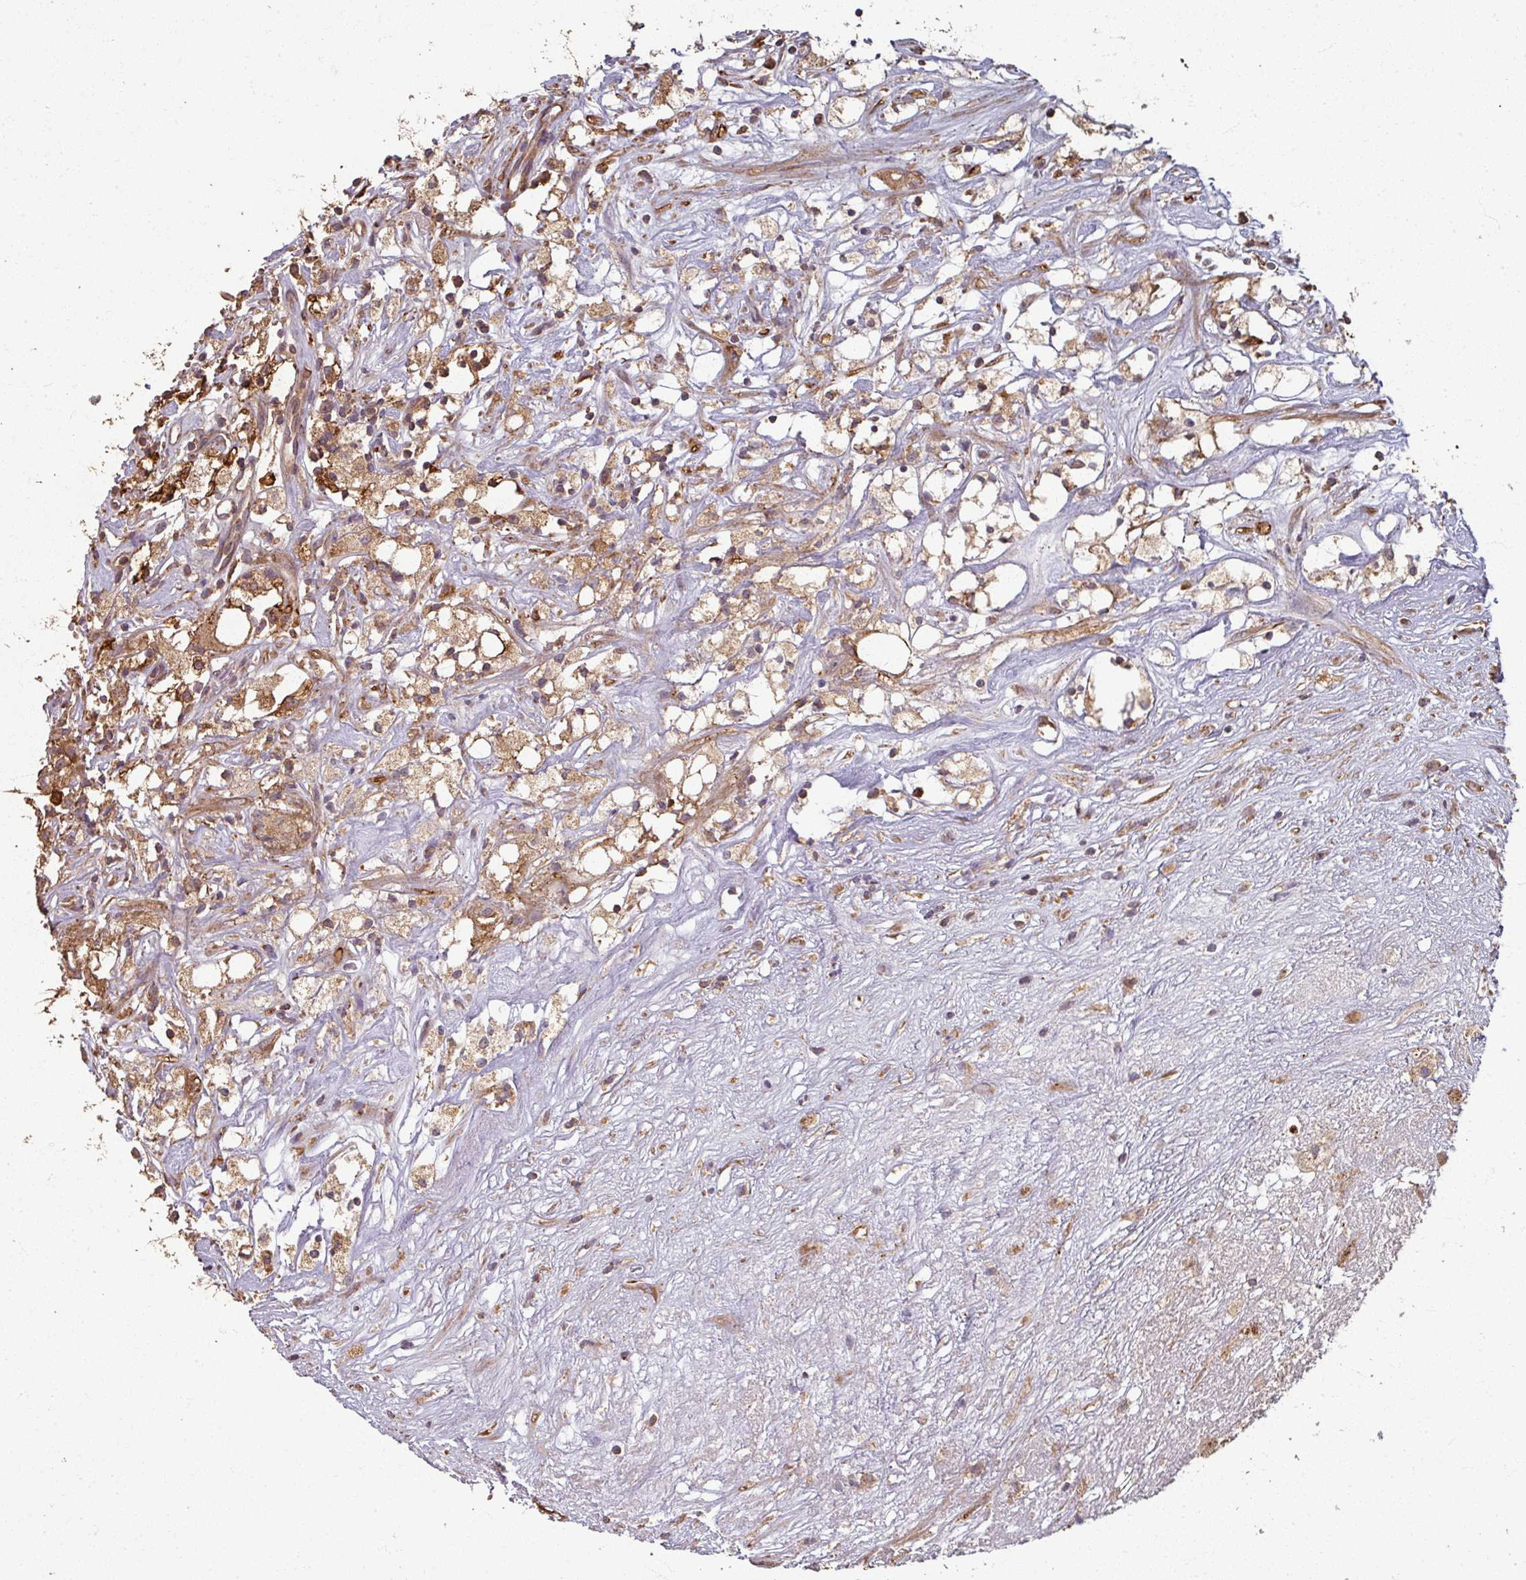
{"staining": {"intensity": "strong", "quantity": "25%-75%", "location": "cytoplasmic/membranous"}, "tissue": "renal cancer", "cell_type": "Tumor cells", "image_type": "cancer", "snomed": [{"axis": "morphology", "description": "Adenocarcinoma, NOS"}, {"axis": "topography", "description": "Kidney"}], "caption": "This is an image of immunohistochemistry (IHC) staining of renal cancer (adenocarcinoma), which shows strong staining in the cytoplasmic/membranous of tumor cells.", "gene": "CCDC68", "patient": {"sex": "male", "age": 59}}